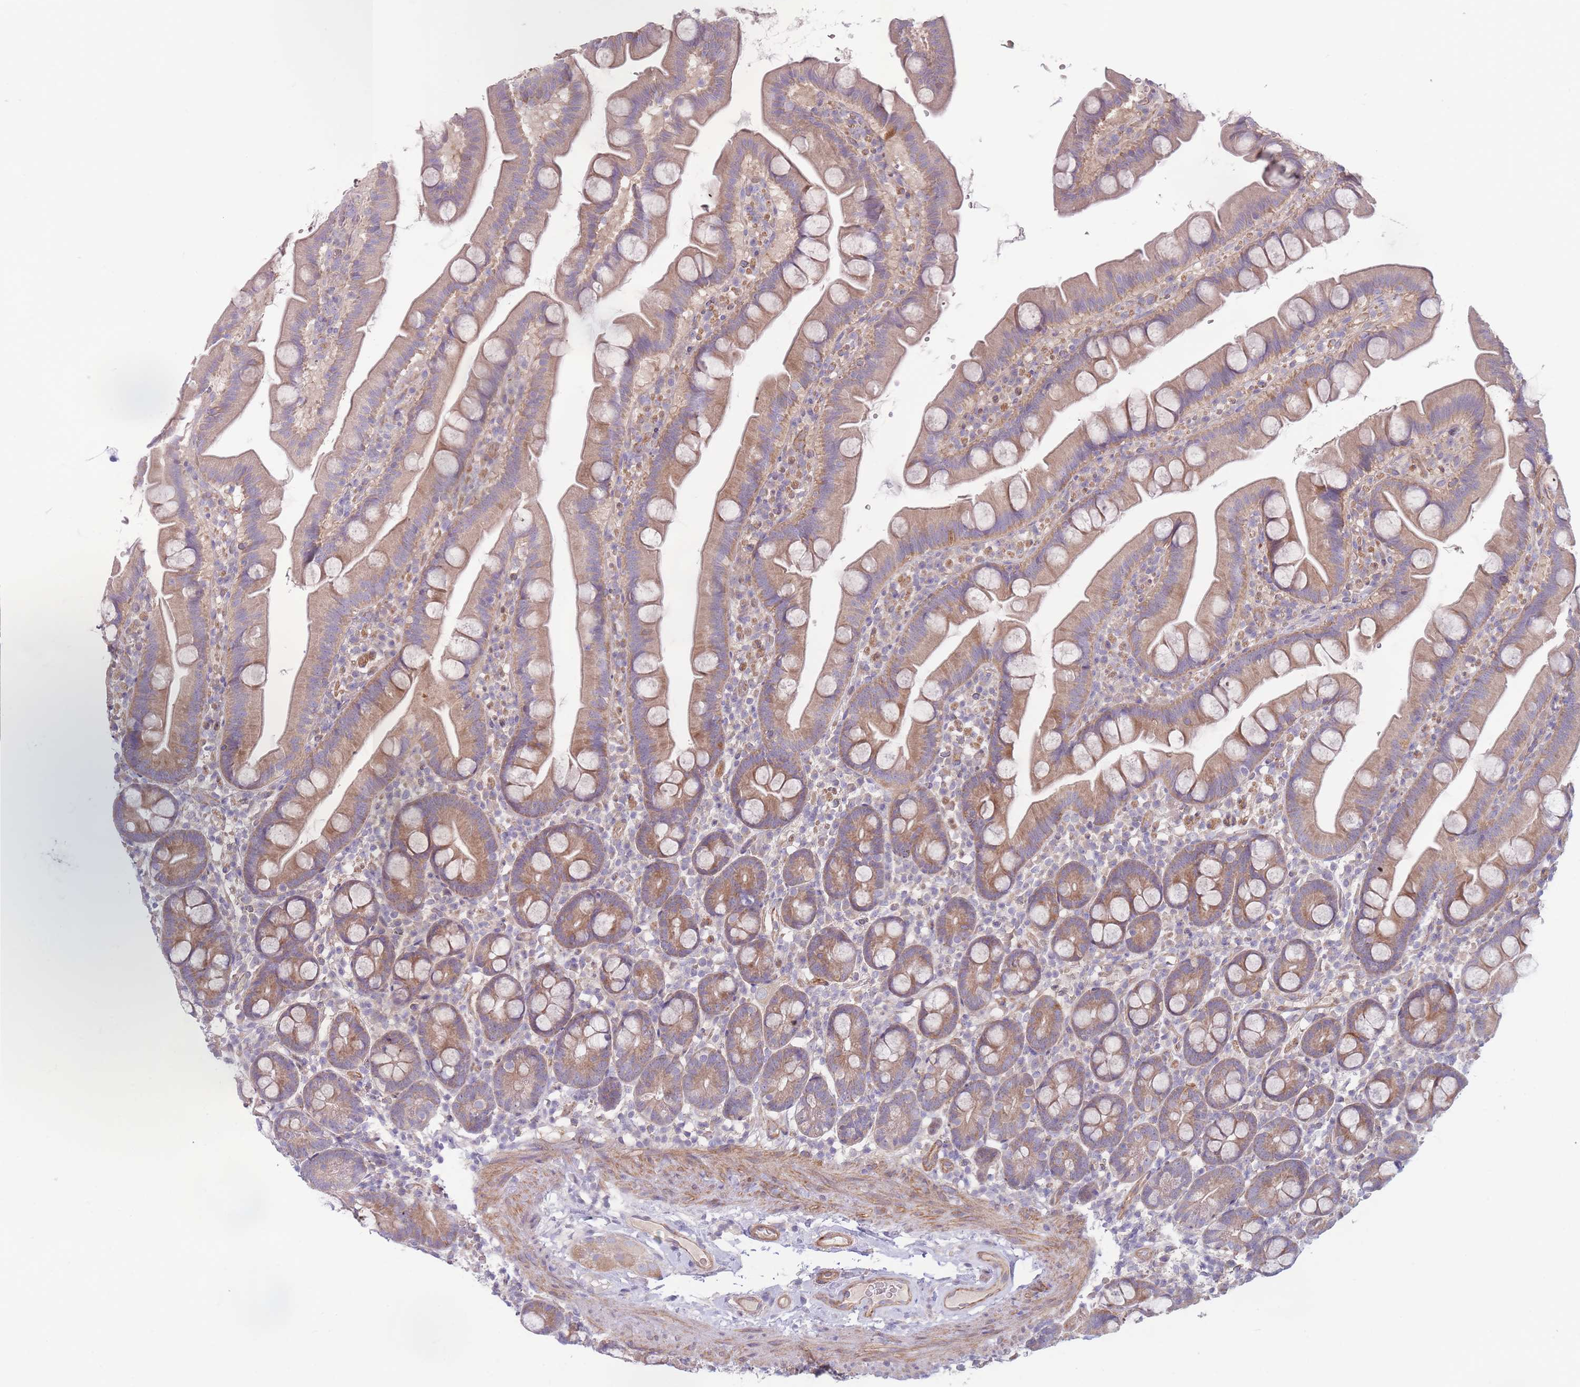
{"staining": {"intensity": "moderate", "quantity": ">75%", "location": "cytoplasmic/membranous"}, "tissue": "small intestine", "cell_type": "Glandular cells", "image_type": "normal", "snomed": [{"axis": "morphology", "description": "Normal tissue, NOS"}, {"axis": "topography", "description": "Small intestine"}], "caption": "IHC of benign small intestine exhibits medium levels of moderate cytoplasmic/membranous expression in approximately >75% of glandular cells.", "gene": "PNPLA5", "patient": {"sex": "female", "age": 68}}